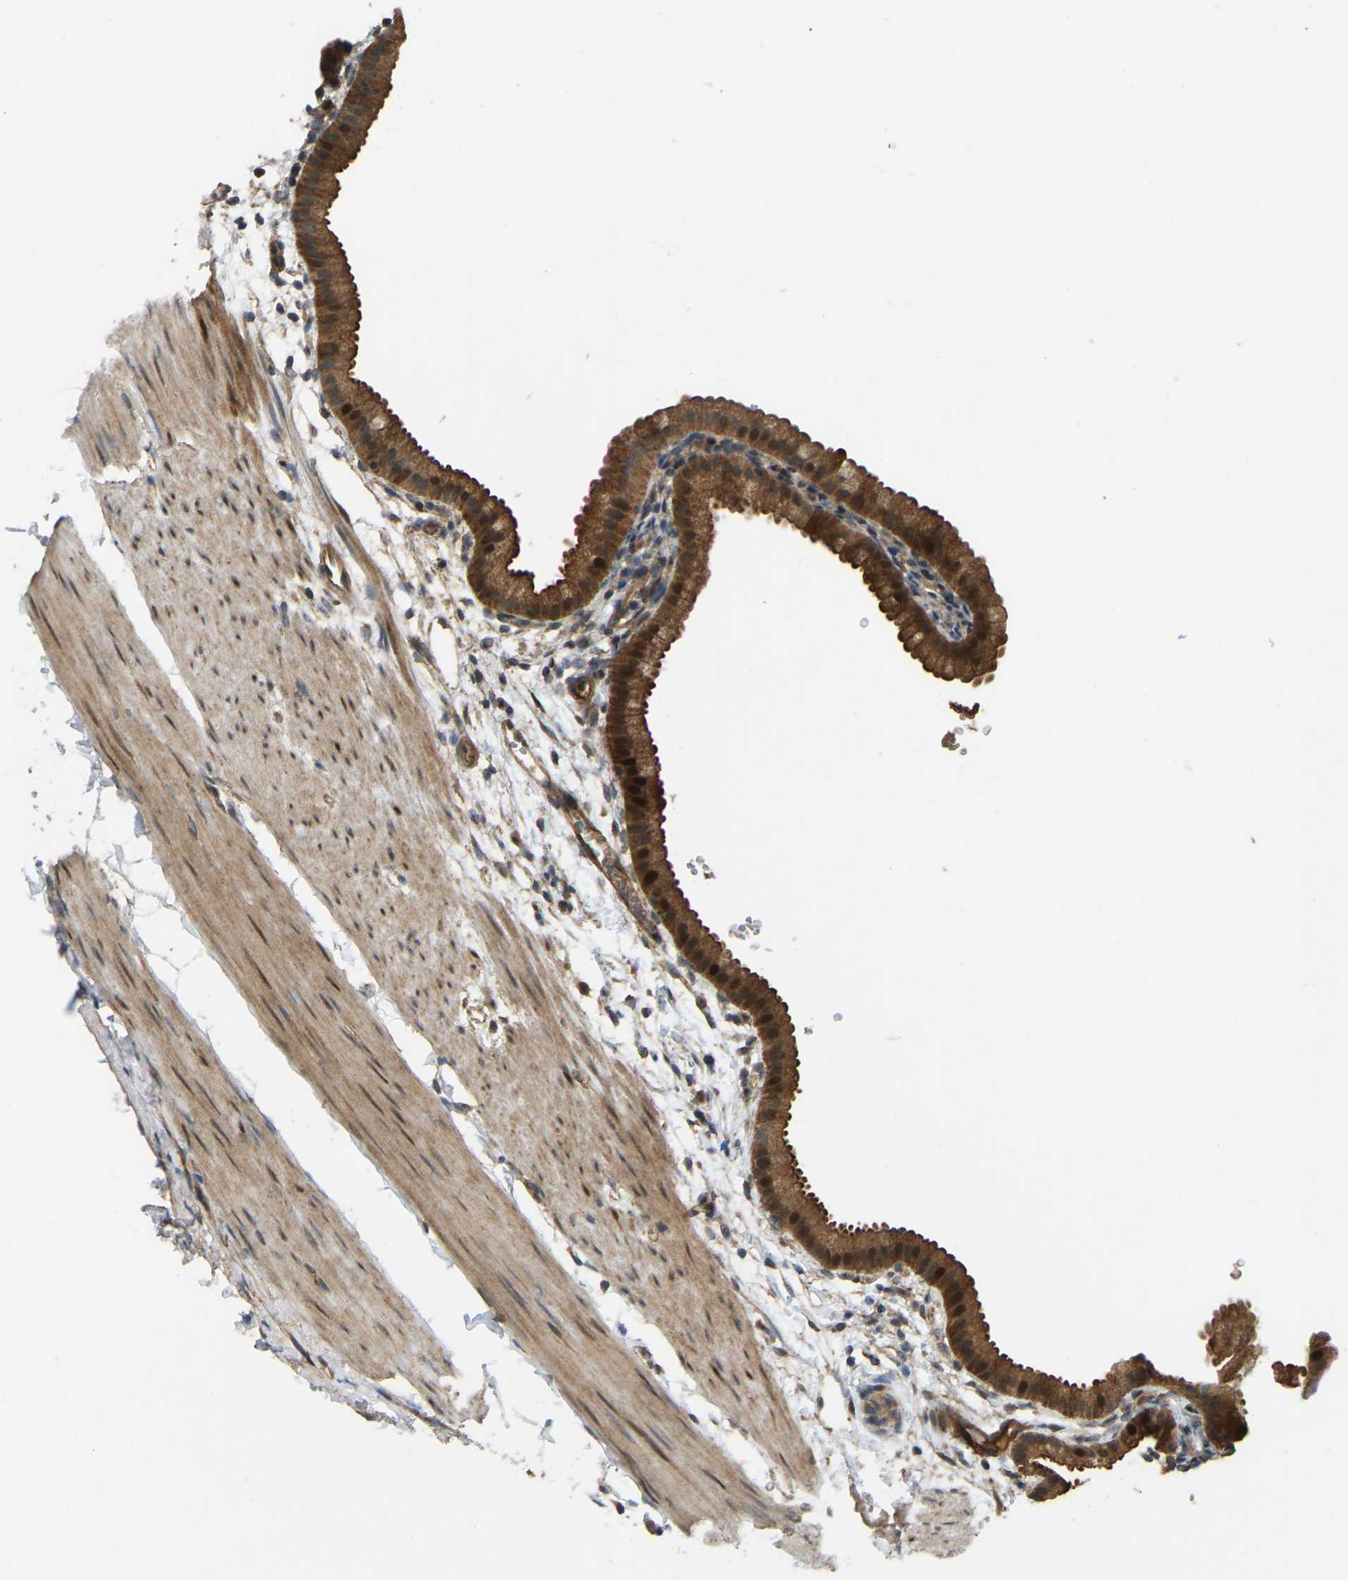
{"staining": {"intensity": "strong", "quantity": ">75%", "location": "cytoplasmic/membranous,nuclear"}, "tissue": "gallbladder", "cell_type": "Glandular cells", "image_type": "normal", "snomed": [{"axis": "morphology", "description": "Normal tissue, NOS"}, {"axis": "topography", "description": "Gallbladder"}], "caption": "Immunohistochemistry (IHC) photomicrograph of unremarkable gallbladder stained for a protein (brown), which shows high levels of strong cytoplasmic/membranous,nuclear expression in about >75% of glandular cells.", "gene": "C21orf91", "patient": {"sex": "female", "age": 64}}